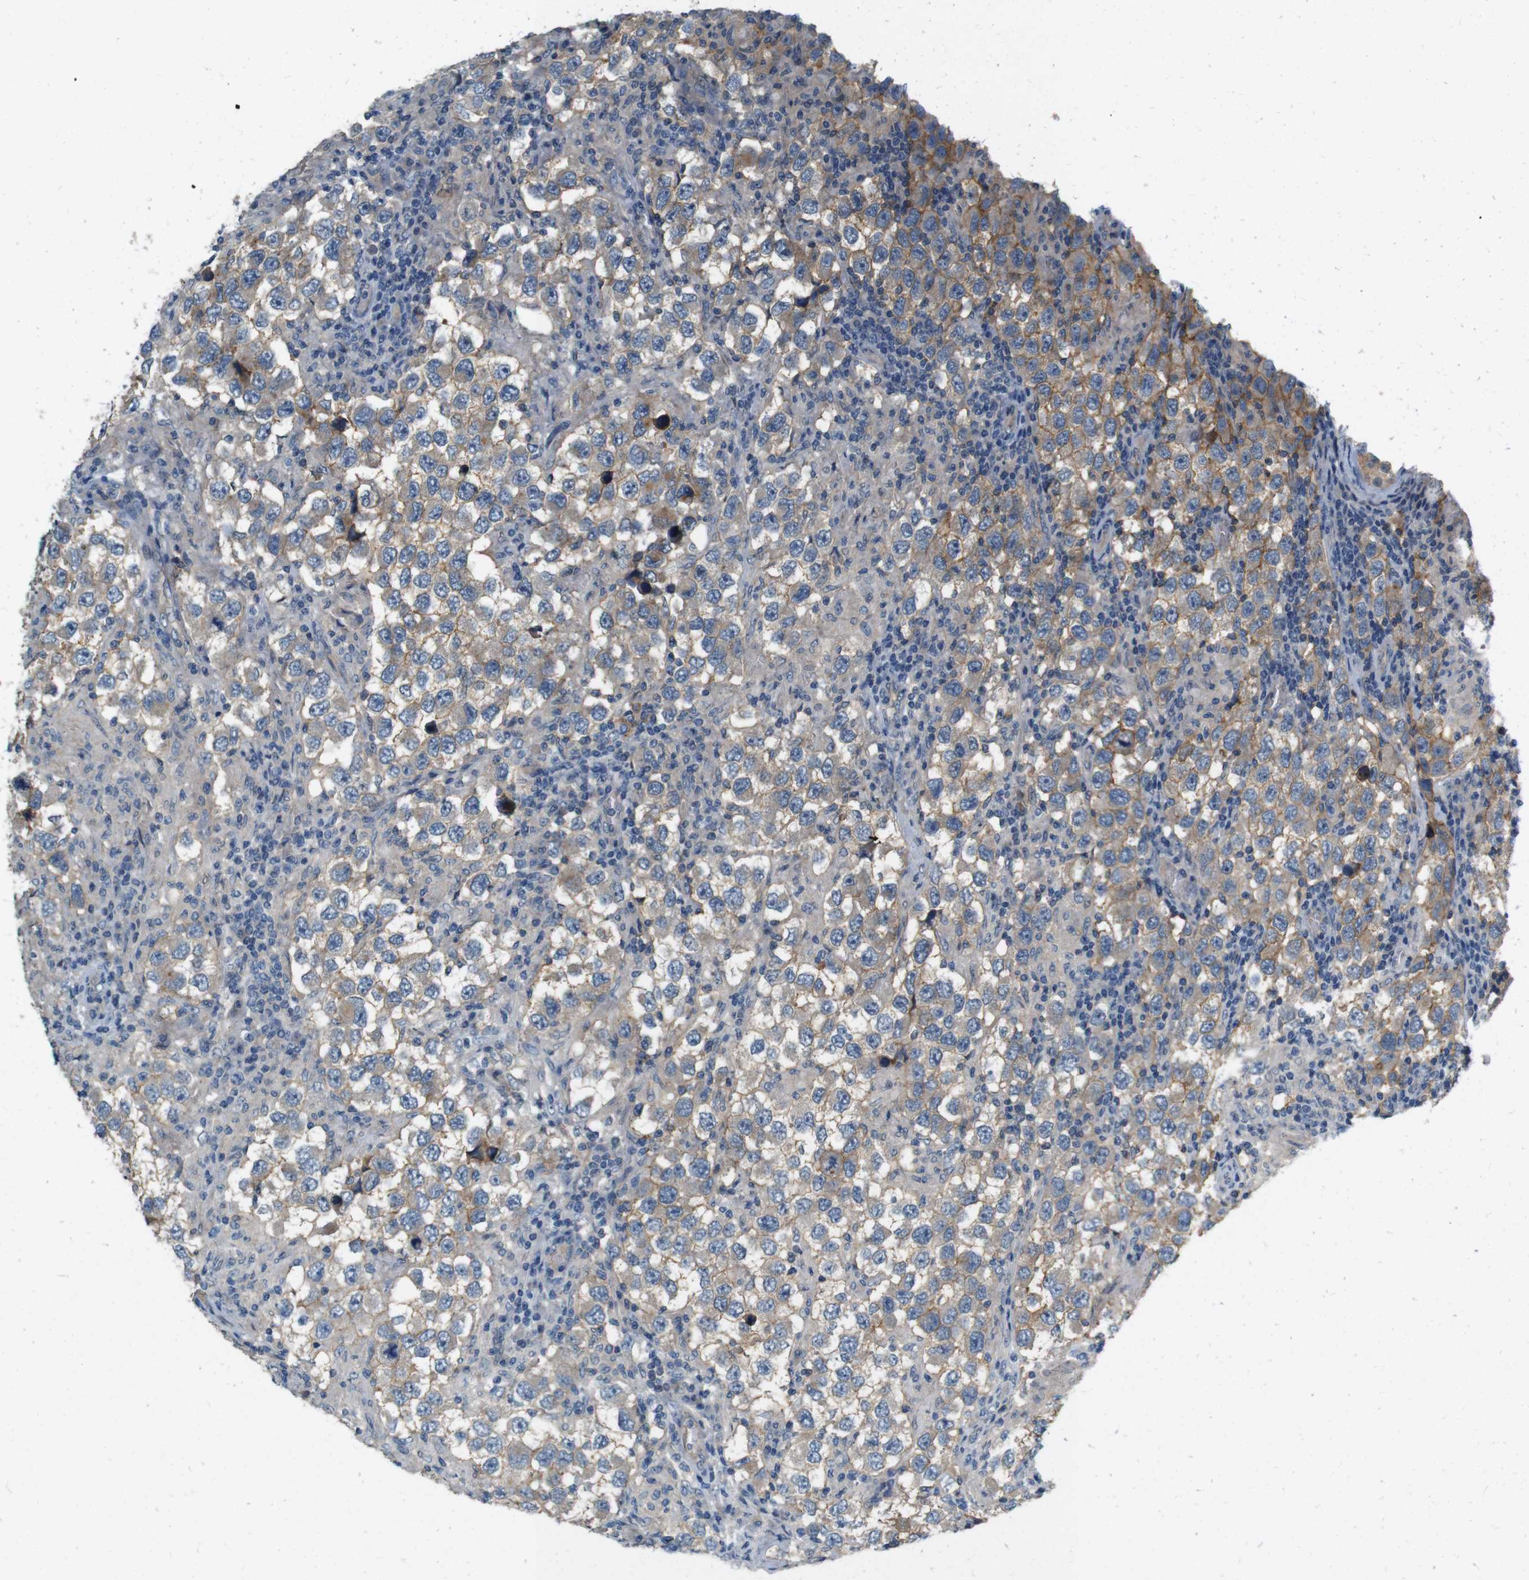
{"staining": {"intensity": "moderate", "quantity": "25%-75%", "location": "cytoplasmic/membranous"}, "tissue": "testis cancer", "cell_type": "Tumor cells", "image_type": "cancer", "snomed": [{"axis": "morphology", "description": "Carcinoma, Embryonal, NOS"}, {"axis": "topography", "description": "Testis"}], "caption": "This photomicrograph displays IHC staining of human testis embryonal carcinoma, with medium moderate cytoplasmic/membranous staining in approximately 25%-75% of tumor cells.", "gene": "PVR", "patient": {"sex": "male", "age": 21}}